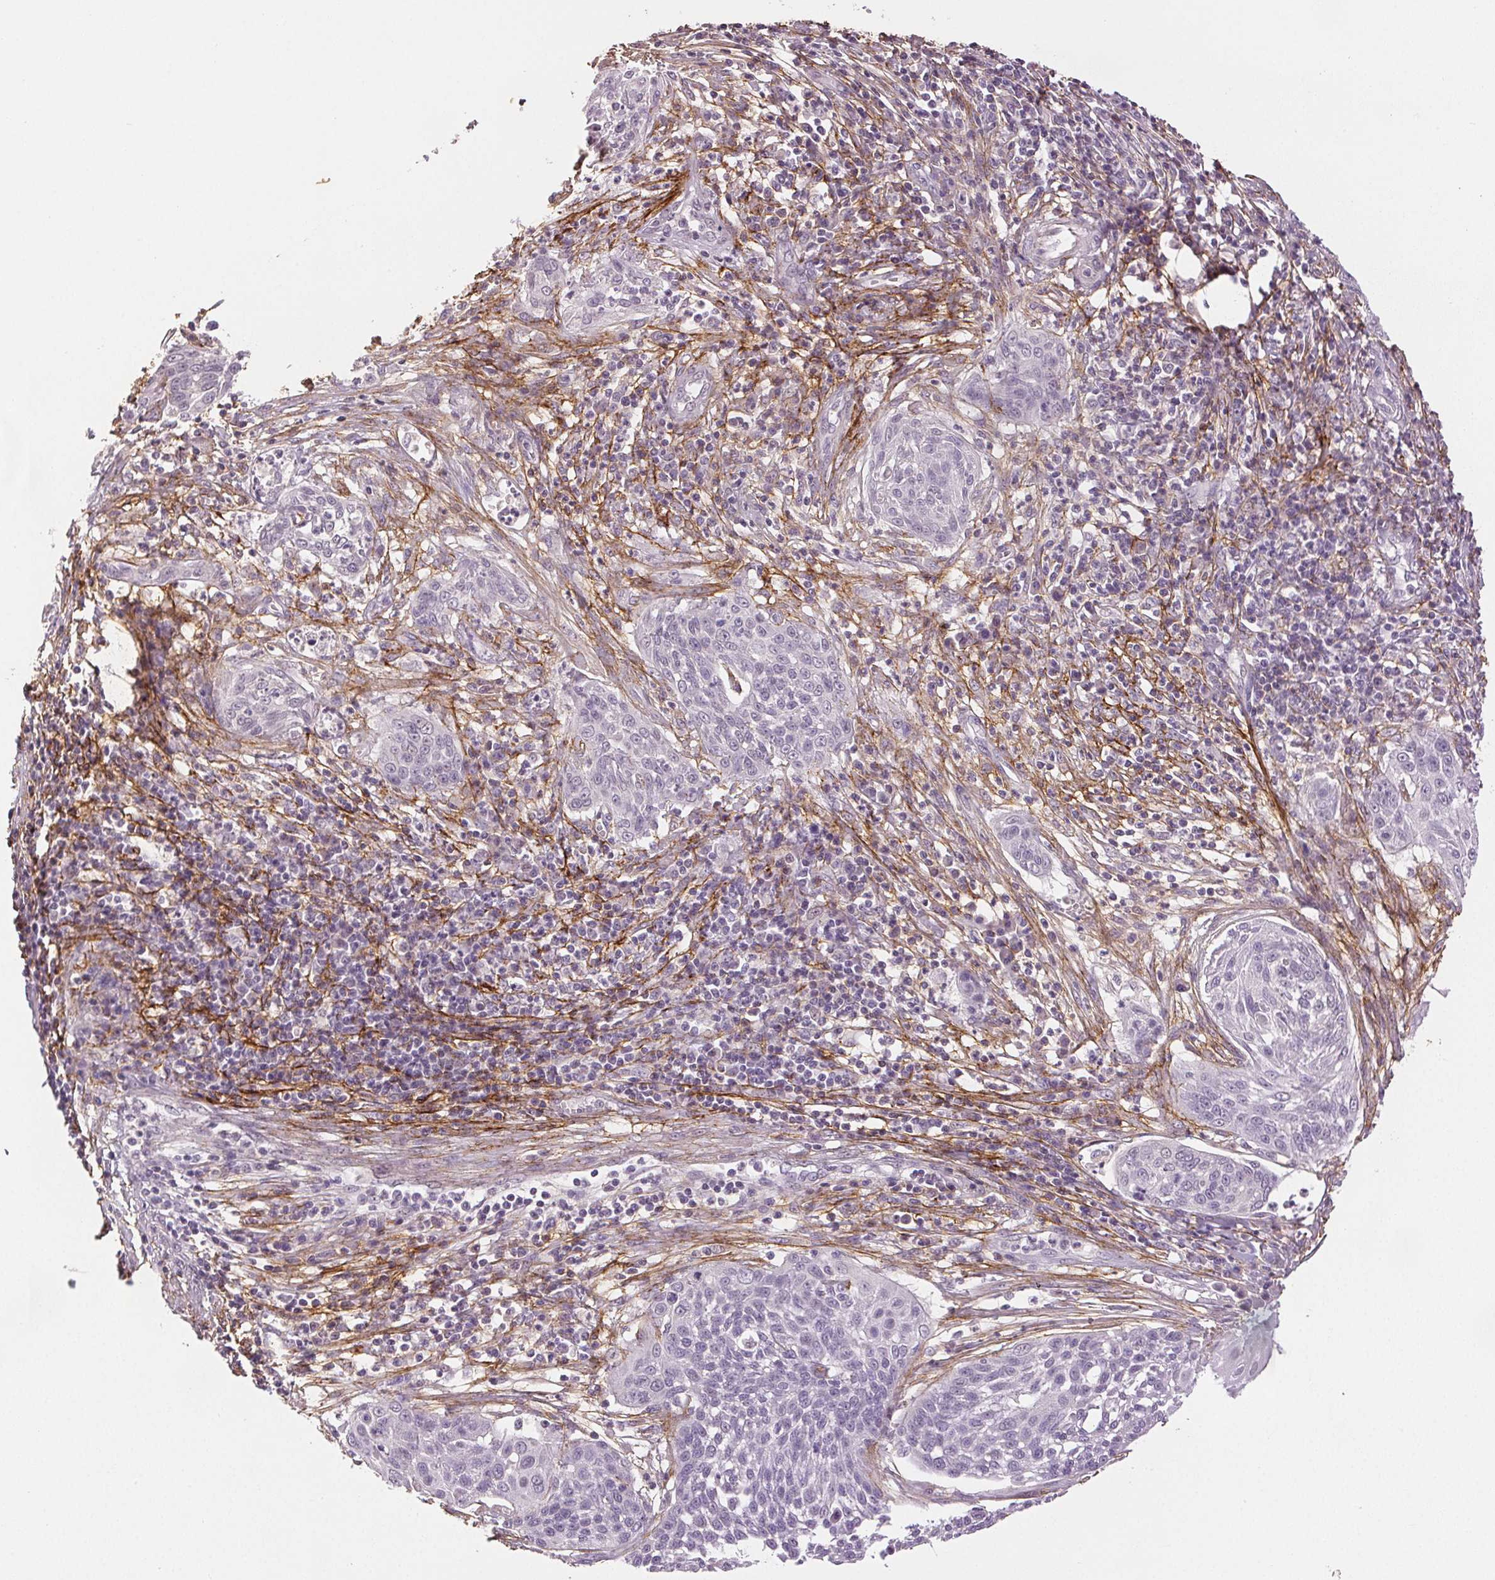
{"staining": {"intensity": "negative", "quantity": "none", "location": "none"}, "tissue": "cervical cancer", "cell_type": "Tumor cells", "image_type": "cancer", "snomed": [{"axis": "morphology", "description": "Squamous cell carcinoma, NOS"}, {"axis": "topography", "description": "Cervix"}], "caption": "Immunohistochemical staining of cervical squamous cell carcinoma shows no significant positivity in tumor cells.", "gene": "FBN1", "patient": {"sex": "female", "age": 34}}